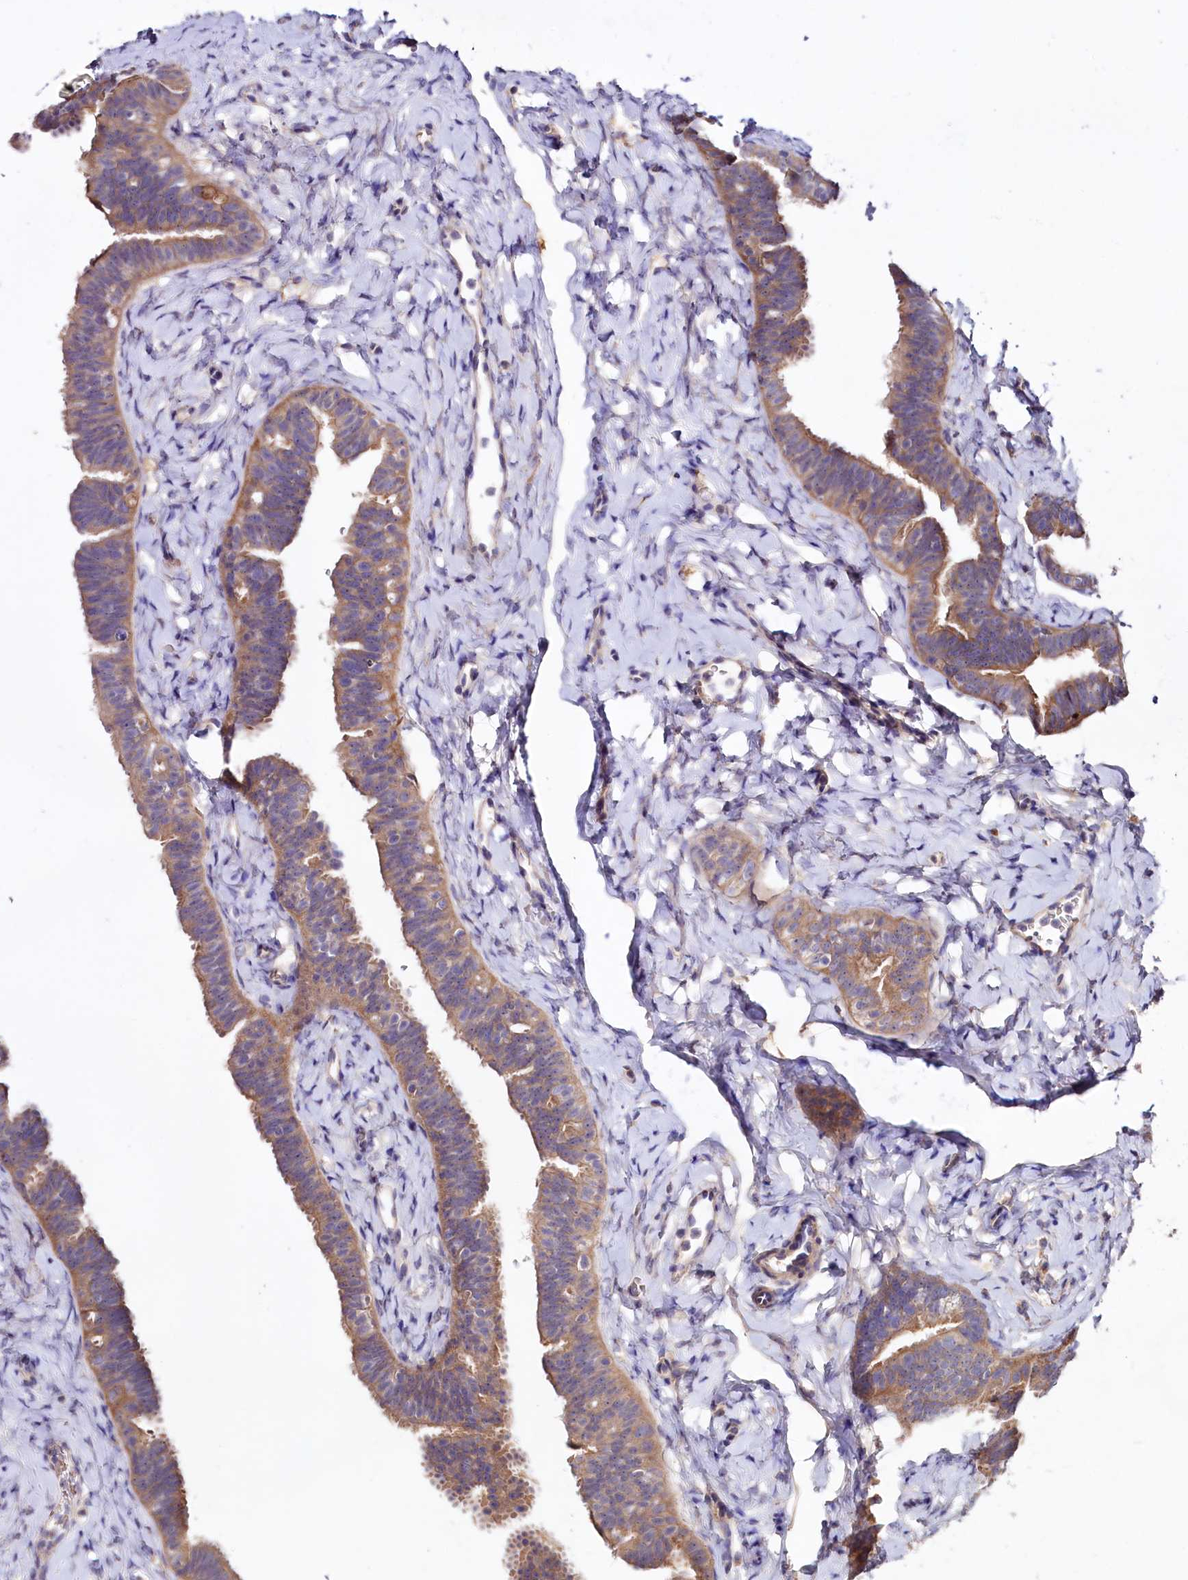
{"staining": {"intensity": "weak", "quantity": ">75%", "location": "cytoplasmic/membranous"}, "tissue": "fallopian tube", "cell_type": "Glandular cells", "image_type": "normal", "snomed": [{"axis": "morphology", "description": "Normal tissue, NOS"}, {"axis": "topography", "description": "Fallopian tube"}], "caption": "About >75% of glandular cells in benign human fallopian tube demonstrate weak cytoplasmic/membranous protein staining as visualized by brown immunohistochemical staining.", "gene": "ZNF45", "patient": {"sex": "female", "age": 65}}